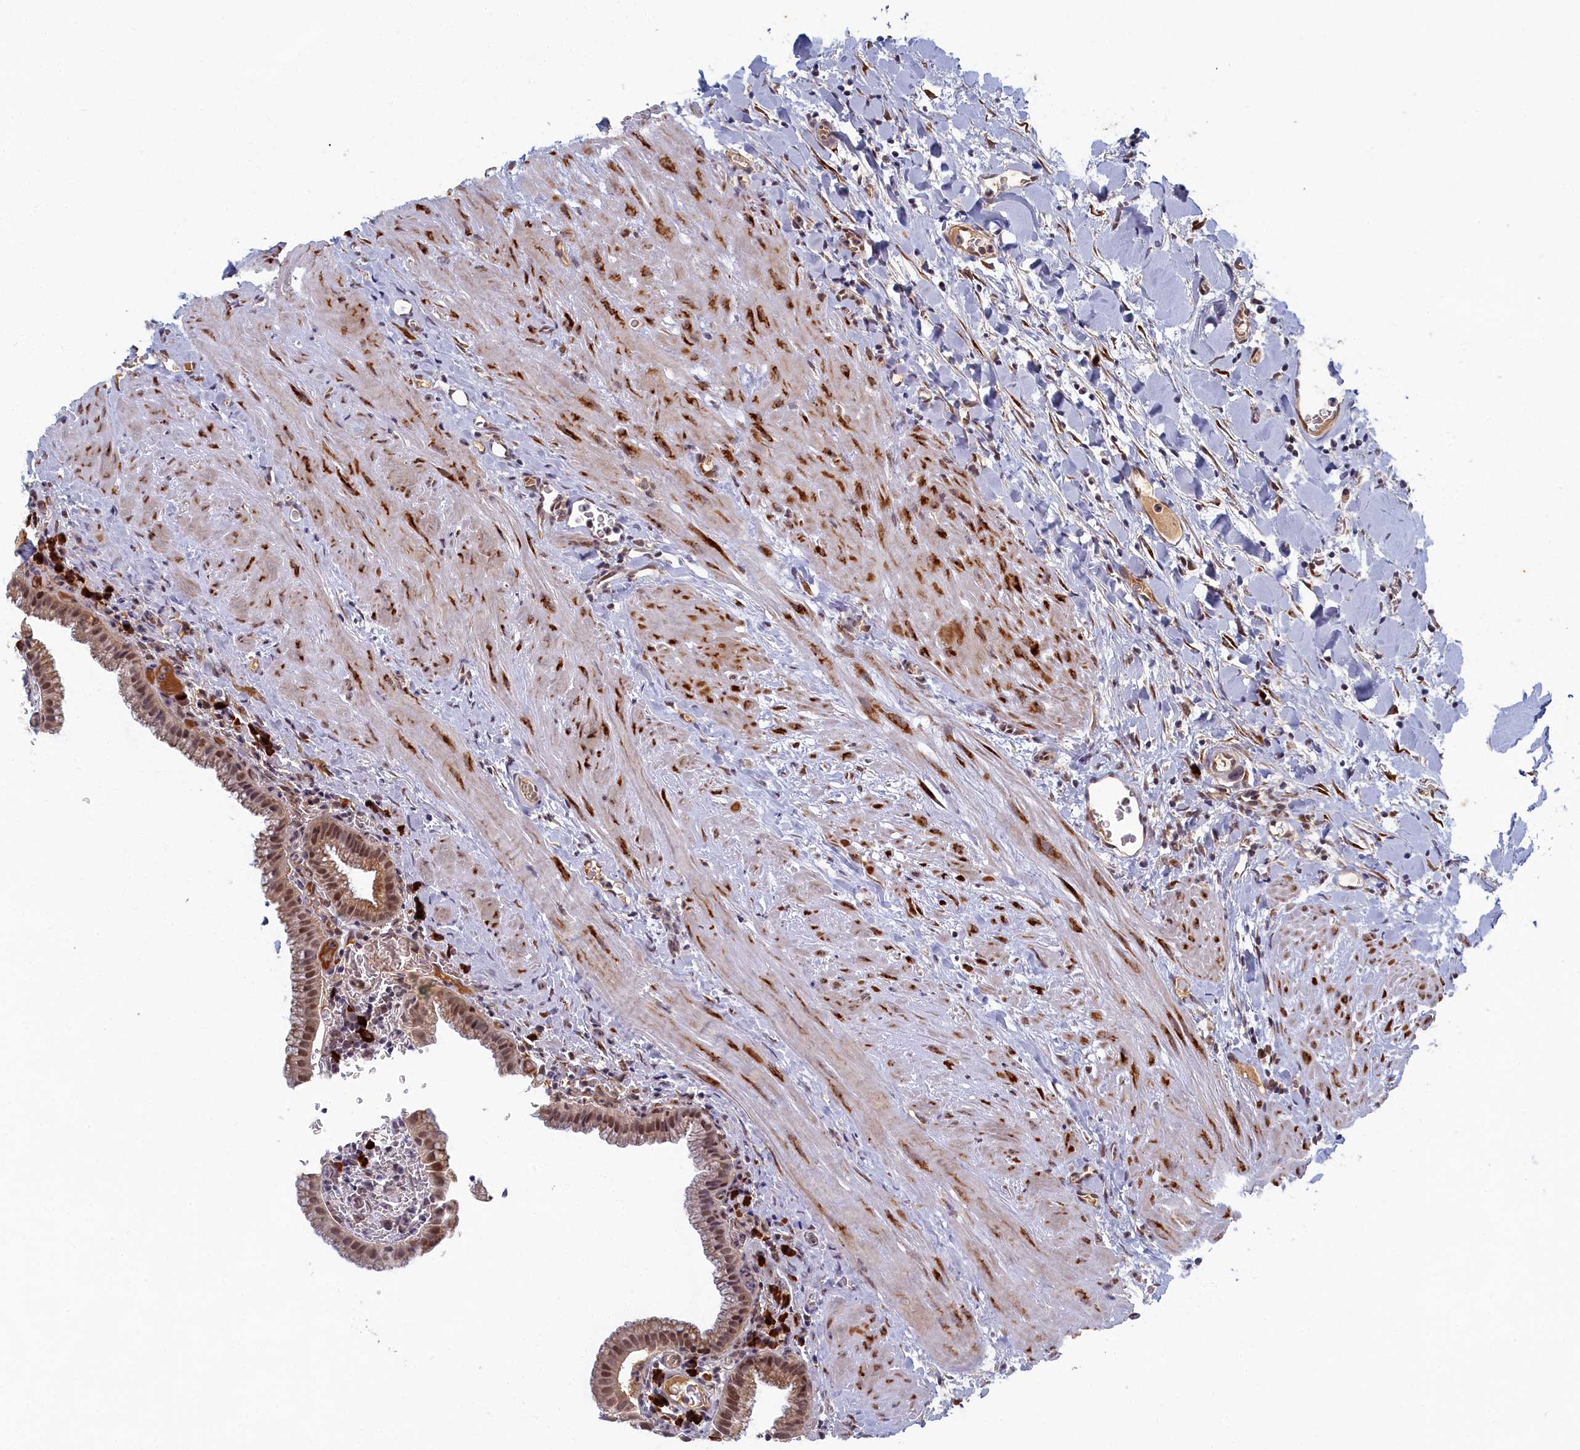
{"staining": {"intensity": "moderate", "quantity": "25%-75%", "location": "nuclear"}, "tissue": "gallbladder", "cell_type": "Glandular cells", "image_type": "normal", "snomed": [{"axis": "morphology", "description": "Normal tissue, NOS"}, {"axis": "topography", "description": "Gallbladder"}], "caption": "Protein staining shows moderate nuclear expression in about 25%-75% of glandular cells in benign gallbladder.", "gene": "DNAJC17", "patient": {"sex": "male", "age": 78}}